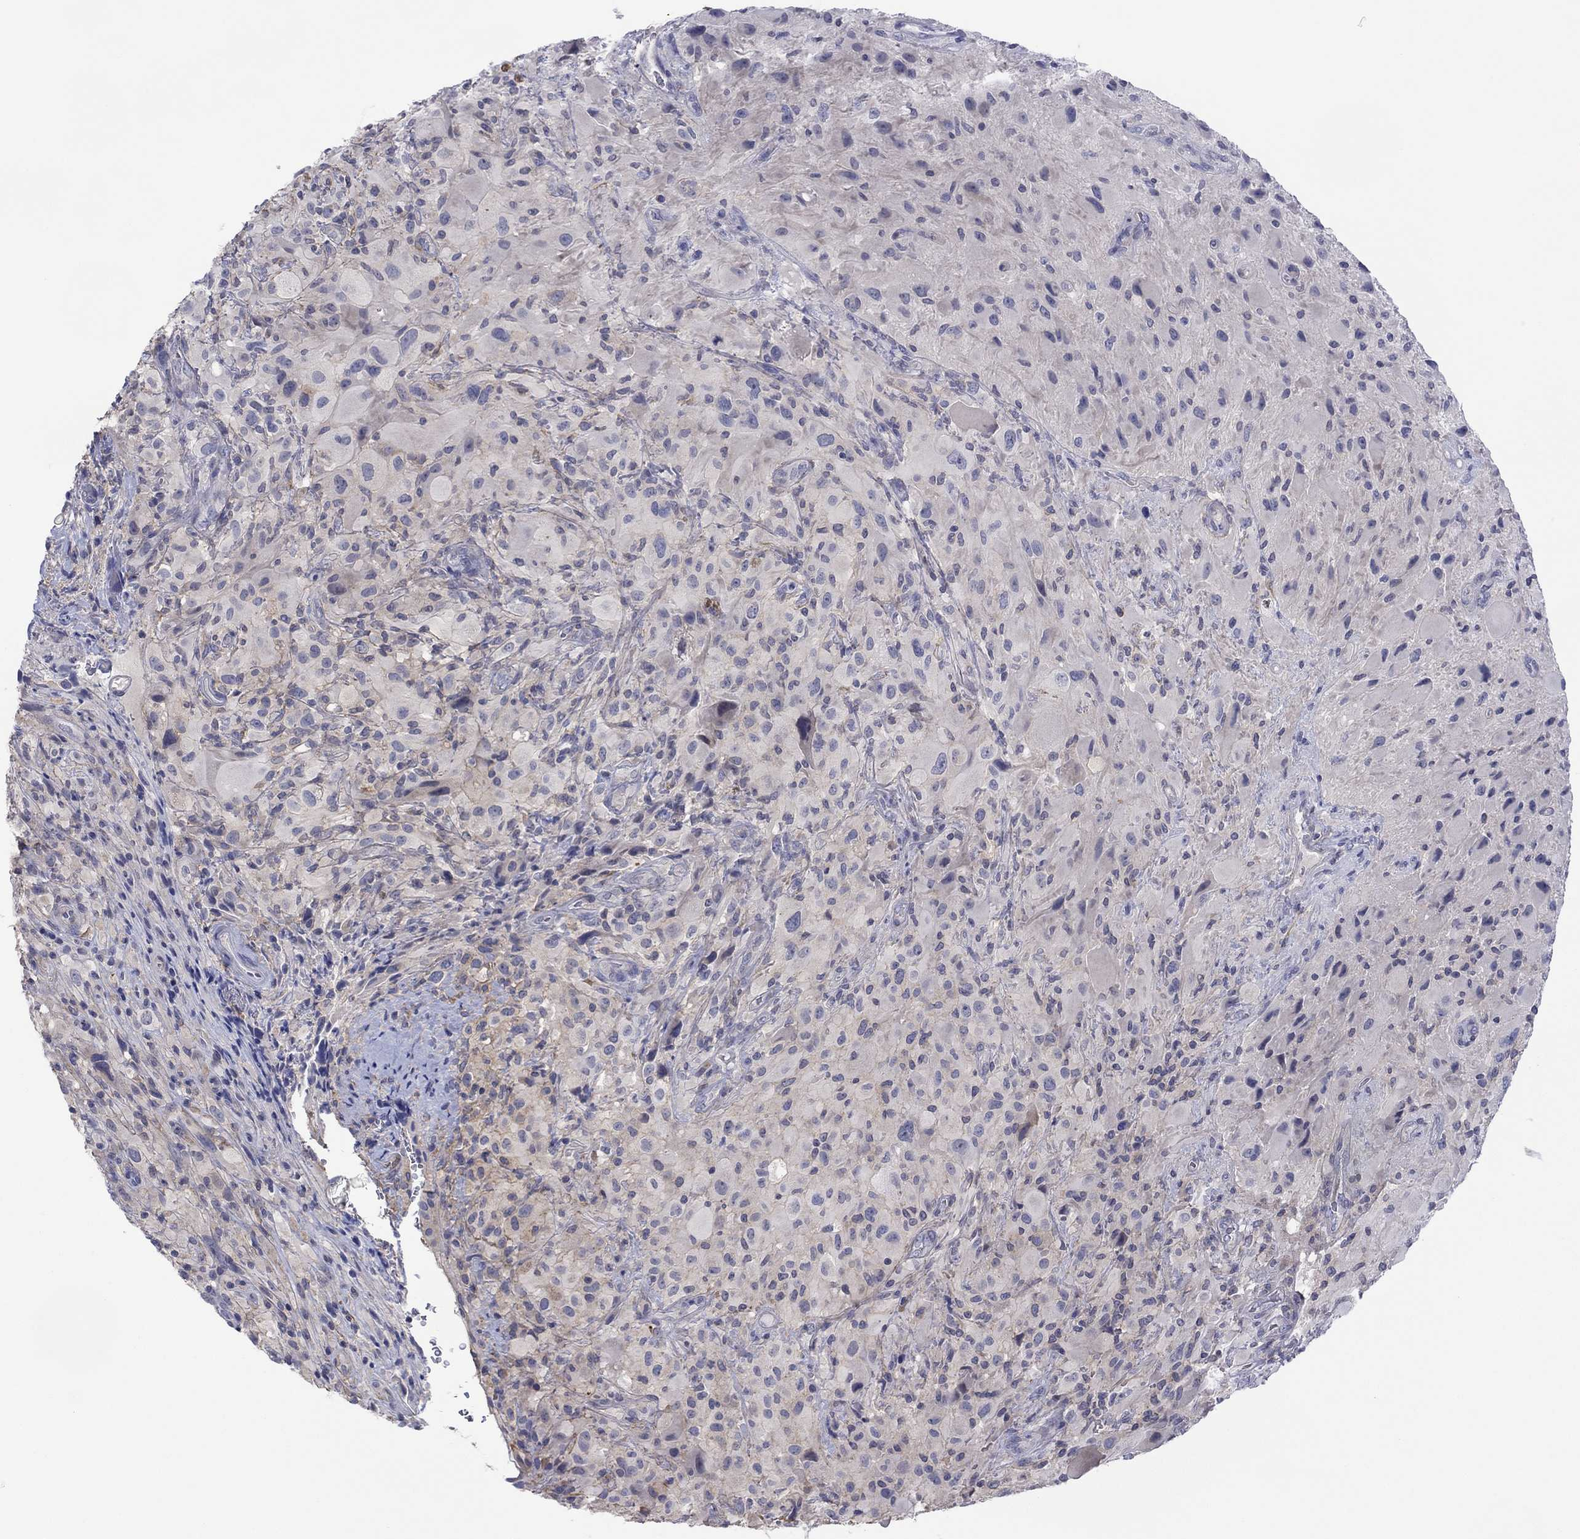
{"staining": {"intensity": "negative", "quantity": "none", "location": "none"}, "tissue": "glioma", "cell_type": "Tumor cells", "image_type": "cancer", "snomed": [{"axis": "morphology", "description": "Glioma, malignant, High grade"}, {"axis": "topography", "description": "Cerebral cortex"}], "caption": "Immunohistochemistry histopathology image of neoplastic tissue: glioma stained with DAB shows no significant protein expression in tumor cells.", "gene": "CYP2B6", "patient": {"sex": "male", "age": 35}}